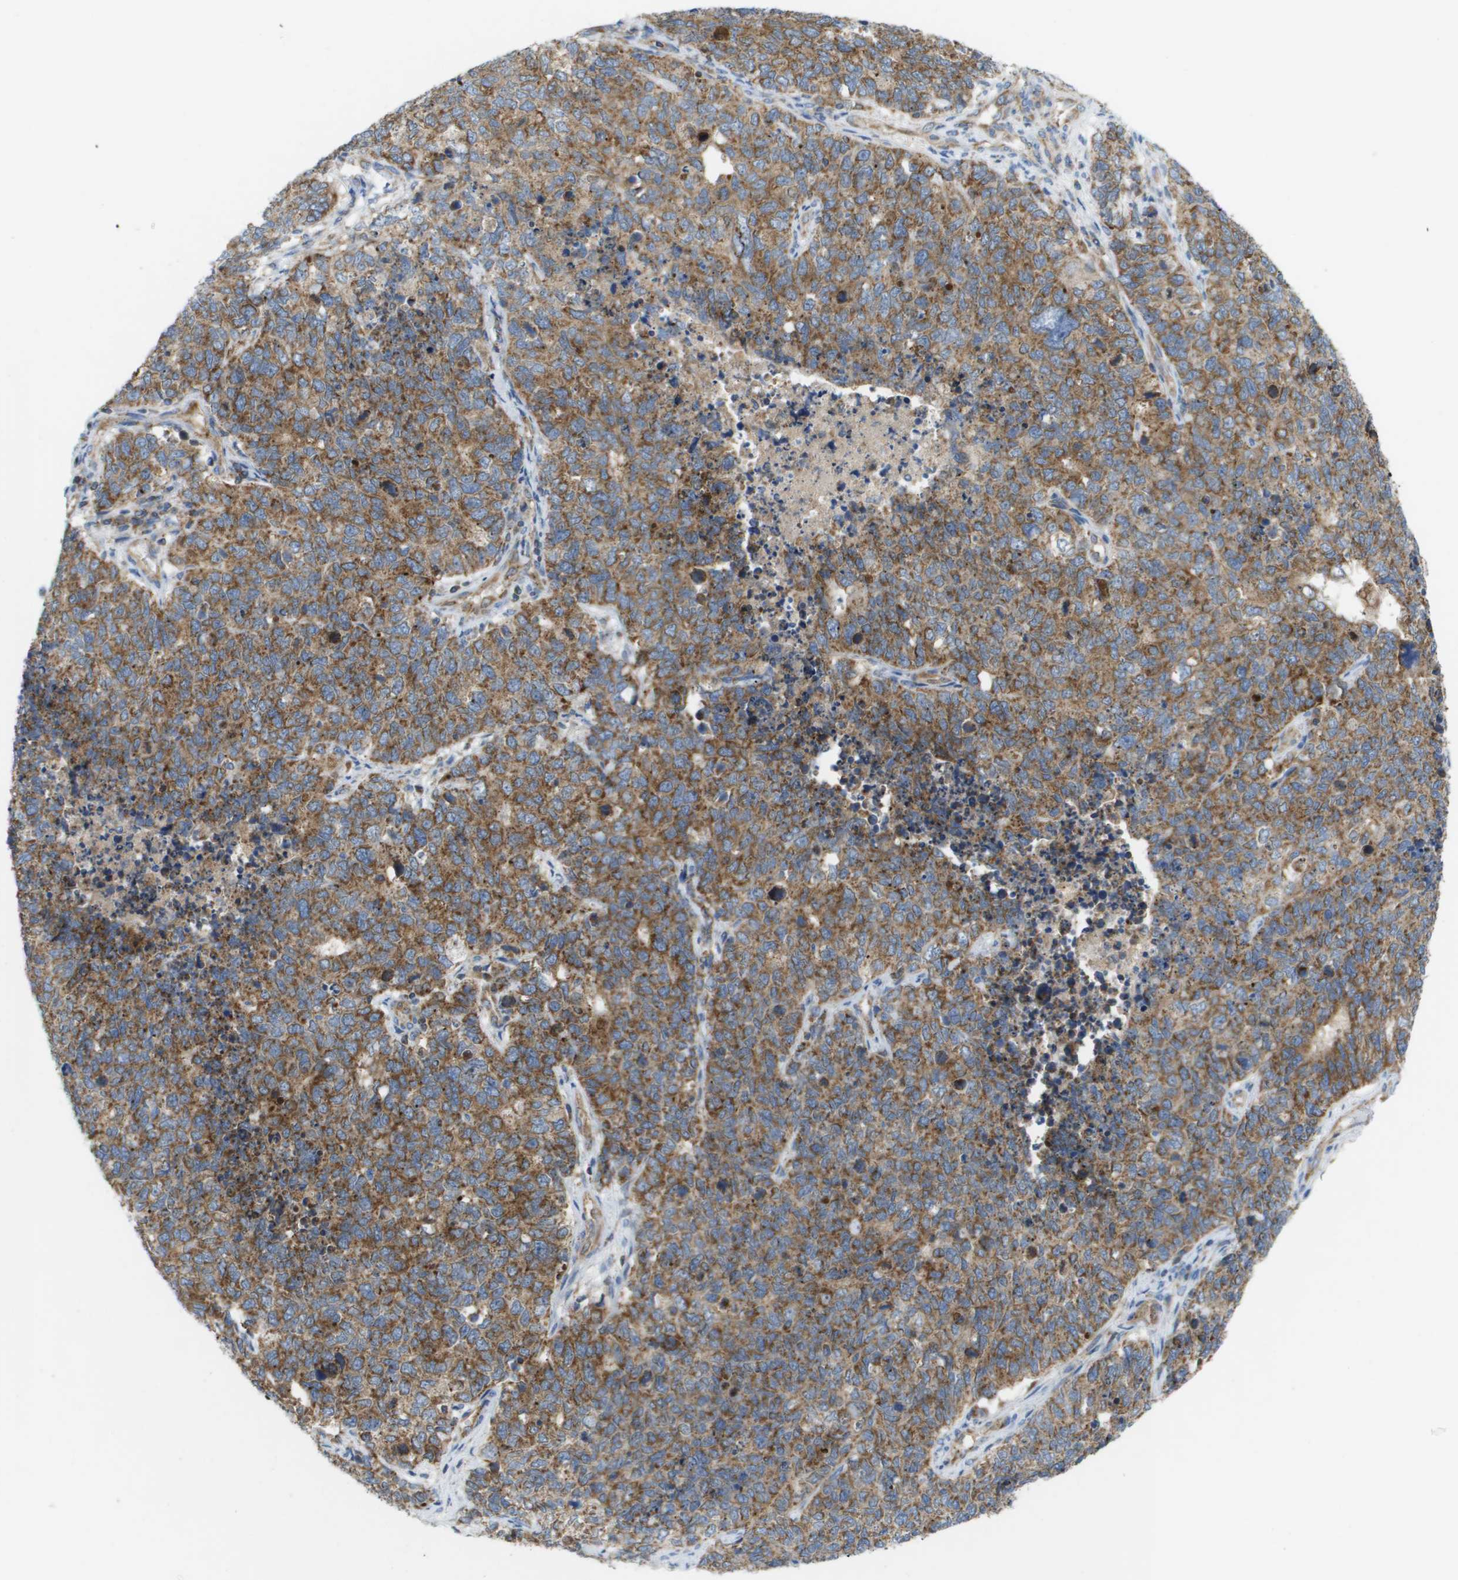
{"staining": {"intensity": "moderate", "quantity": ">75%", "location": "cytoplasmic/membranous"}, "tissue": "cervical cancer", "cell_type": "Tumor cells", "image_type": "cancer", "snomed": [{"axis": "morphology", "description": "Squamous cell carcinoma, NOS"}, {"axis": "topography", "description": "Cervix"}], "caption": "This is an image of immunohistochemistry staining of squamous cell carcinoma (cervical), which shows moderate positivity in the cytoplasmic/membranous of tumor cells.", "gene": "FIS1", "patient": {"sex": "female", "age": 63}}